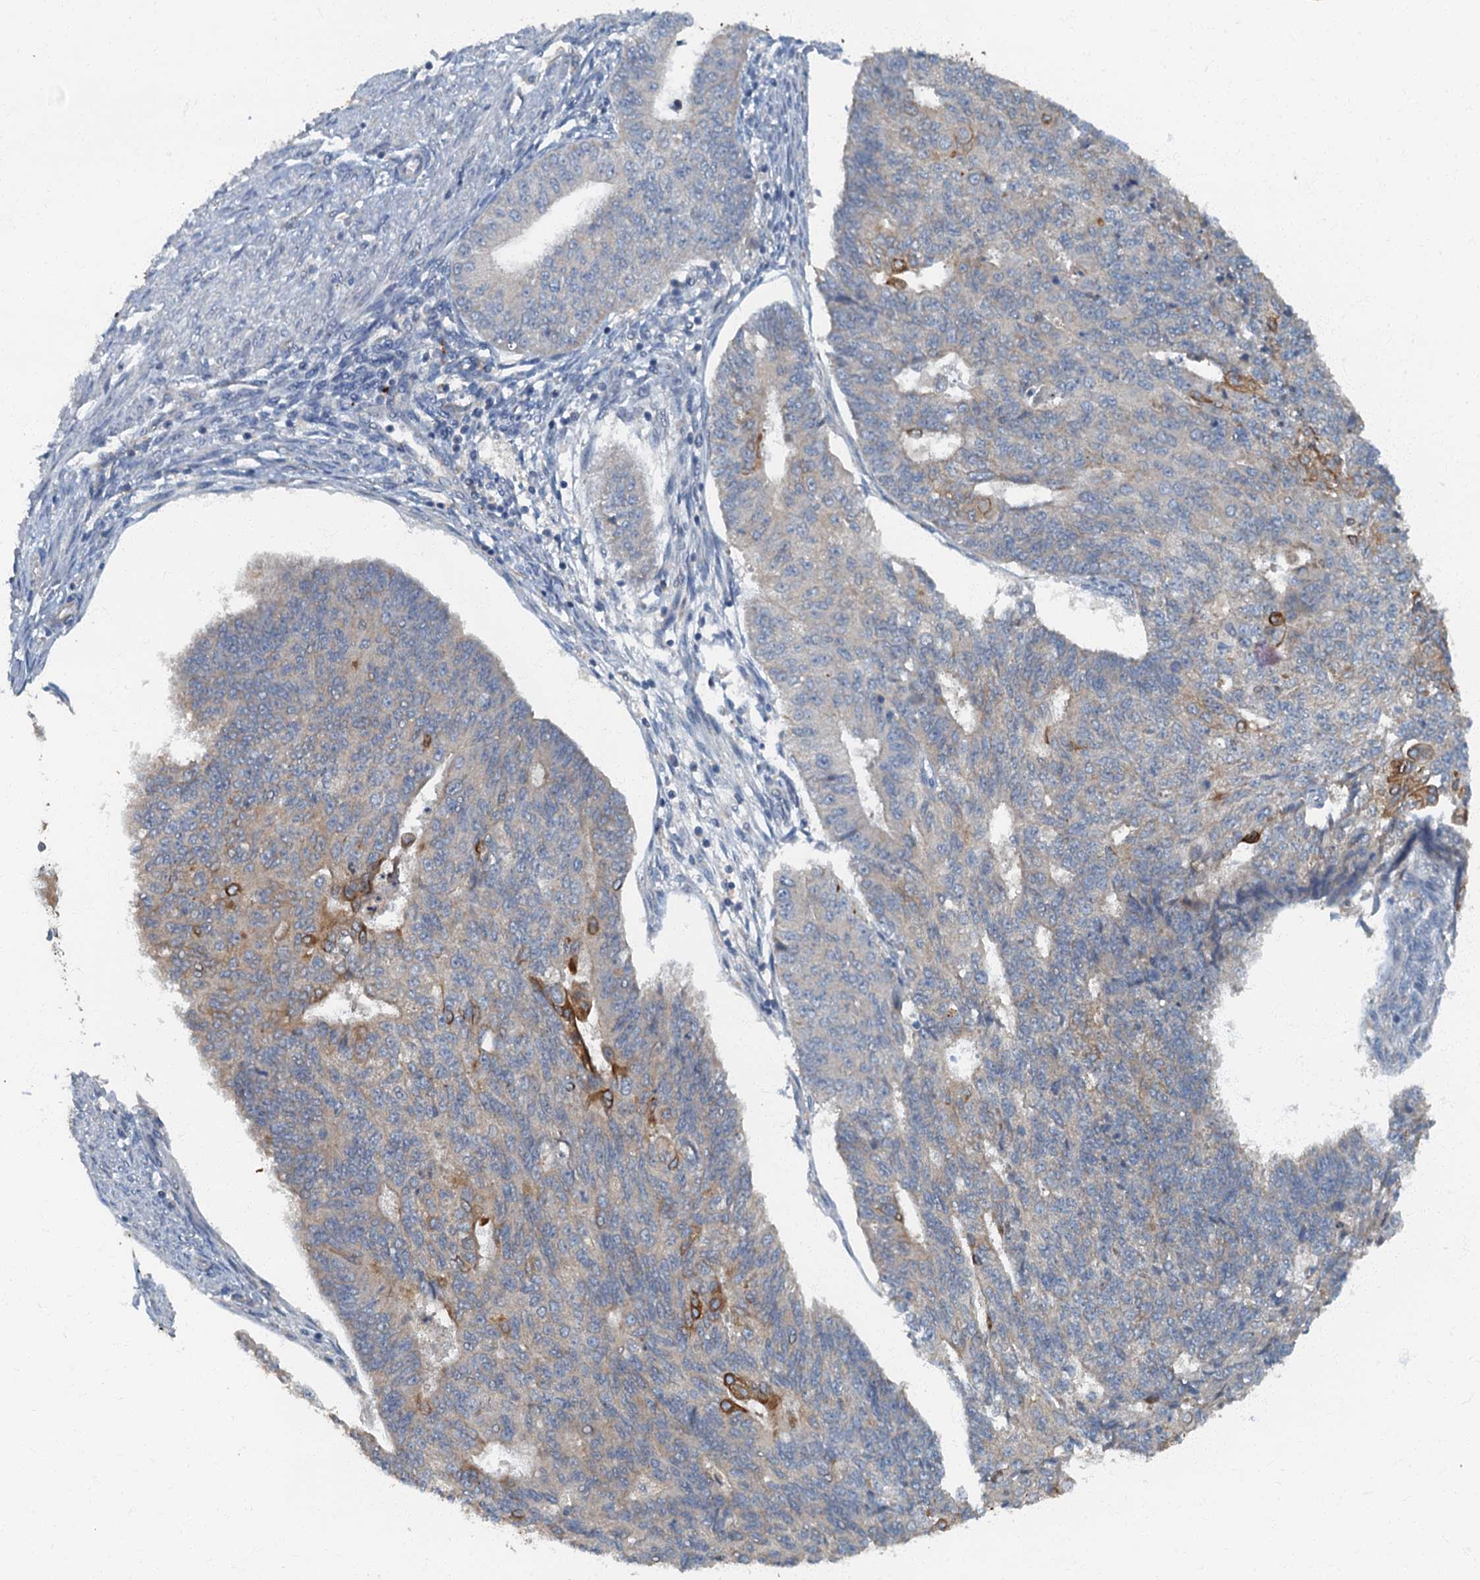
{"staining": {"intensity": "moderate", "quantity": "<25%", "location": "cytoplasmic/membranous"}, "tissue": "endometrial cancer", "cell_type": "Tumor cells", "image_type": "cancer", "snomed": [{"axis": "morphology", "description": "Adenocarcinoma, NOS"}, {"axis": "topography", "description": "Endometrium"}], "caption": "Endometrial adenocarcinoma tissue demonstrates moderate cytoplasmic/membranous expression in approximately <25% of tumor cells", "gene": "ARL11", "patient": {"sex": "female", "age": 32}}